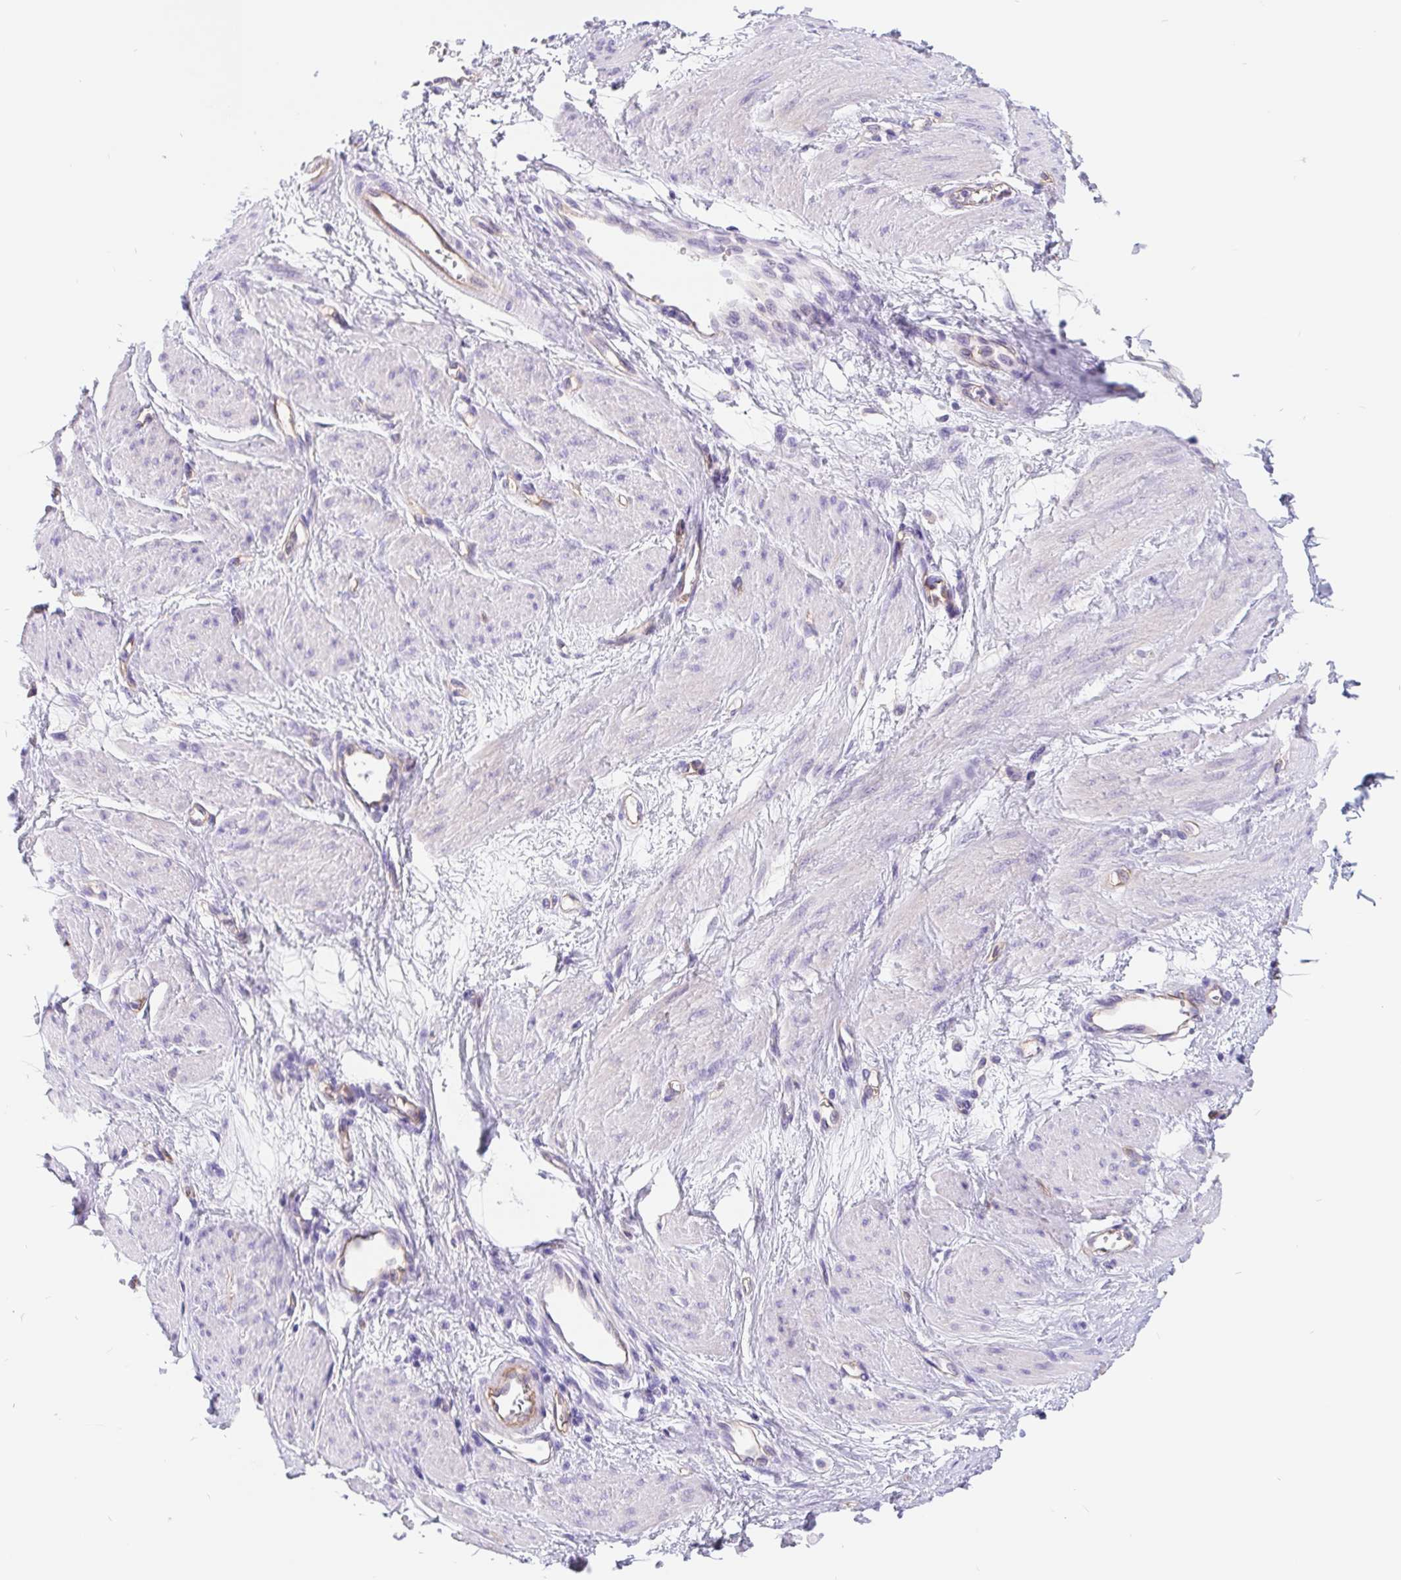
{"staining": {"intensity": "negative", "quantity": "none", "location": "none"}, "tissue": "smooth muscle", "cell_type": "Smooth muscle cells", "image_type": "normal", "snomed": [{"axis": "morphology", "description": "Normal tissue, NOS"}, {"axis": "topography", "description": "Smooth muscle"}, {"axis": "topography", "description": "Uterus"}], "caption": "Immunohistochemistry photomicrograph of unremarkable smooth muscle: smooth muscle stained with DAB demonstrates no significant protein positivity in smooth muscle cells. Brightfield microscopy of immunohistochemistry stained with DAB (brown) and hematoxylin (blue), captured at high magnification.", "gene": "LIMCH1", "patient": {"sex": "female", "age": 39}}